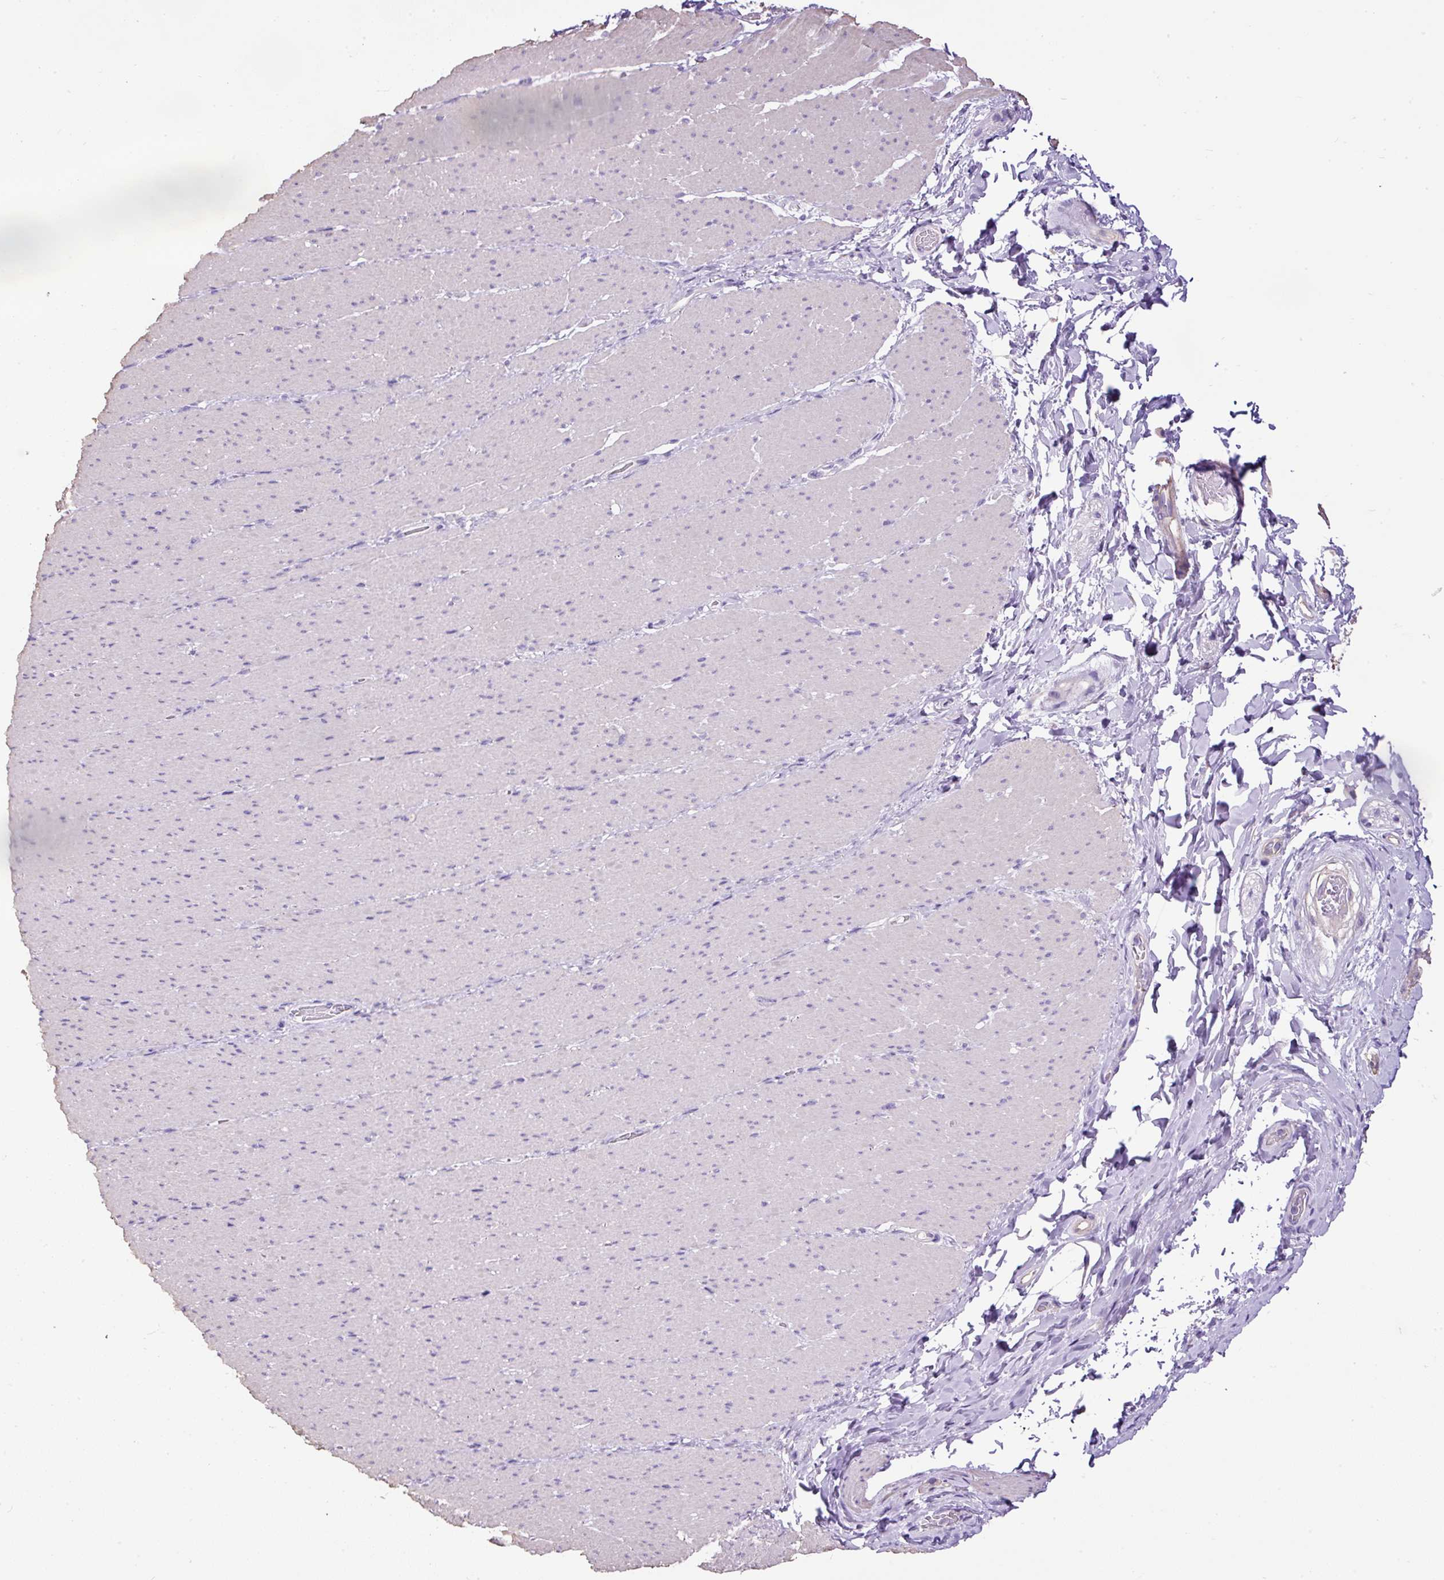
{"staining": {"intensity": "negative", "quantity": "none", "location": "none"}, "tissue": "smooth muscle", "cell_type": "Smooth muscle cells", "image_type": "normal", "snomed": [{"axis": "morphology", "description": "Normal tissue, NOS"}, {"axis": "topography", "description": "Smooth muscle"}, {"axis": "topography", "description": "Rectum"}], "caption": "The photomicrograph displays no significant expression in smooth muscle cells of smooth muscle. Nuclei are stained in blue.", "gene": "PDIA2", "patient": {"sex": "male", "age": 53}}